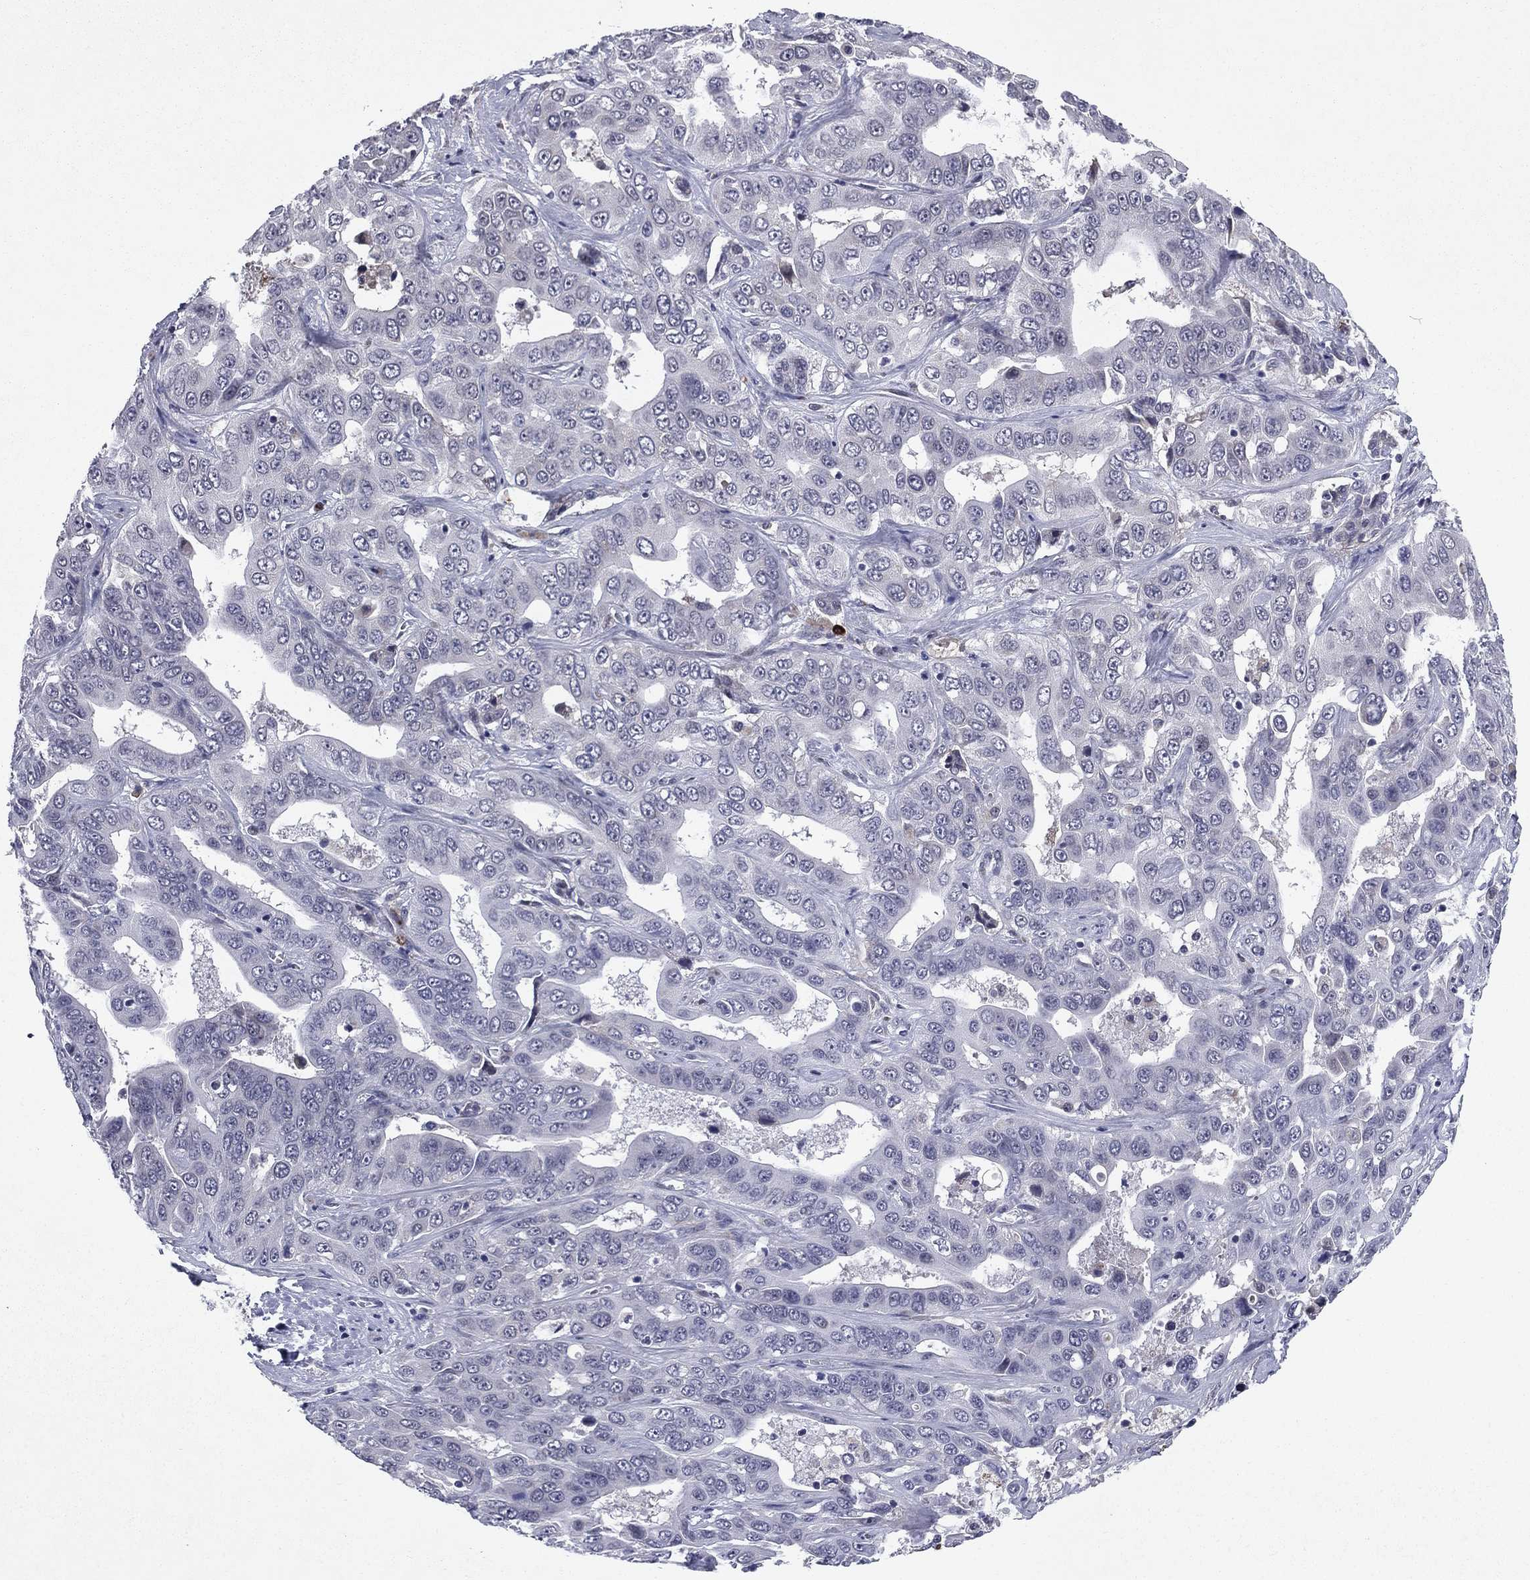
{"staining": {"intensity": "negative", "quantity": "none", "location": "none"}, "tissue": "liver cancer", "cell_type": "Tumor cells", "image_type": "cancer", "snomed": [{"axis": "morphology", "description": "Cholangiocarcinoma"}, {"axis": "topography", "description": "Liver"}], "caption": "Immunohistochemistry micrograph of liver cancer (cholangiocarcinoma) stained for a protein (brown), which displays no staining in tumor cells. (Immunohistochemistry, brightfield microscopy, high magnification).", "gene": "ECM1", "patient": {"sex": "female", "age": 52}}